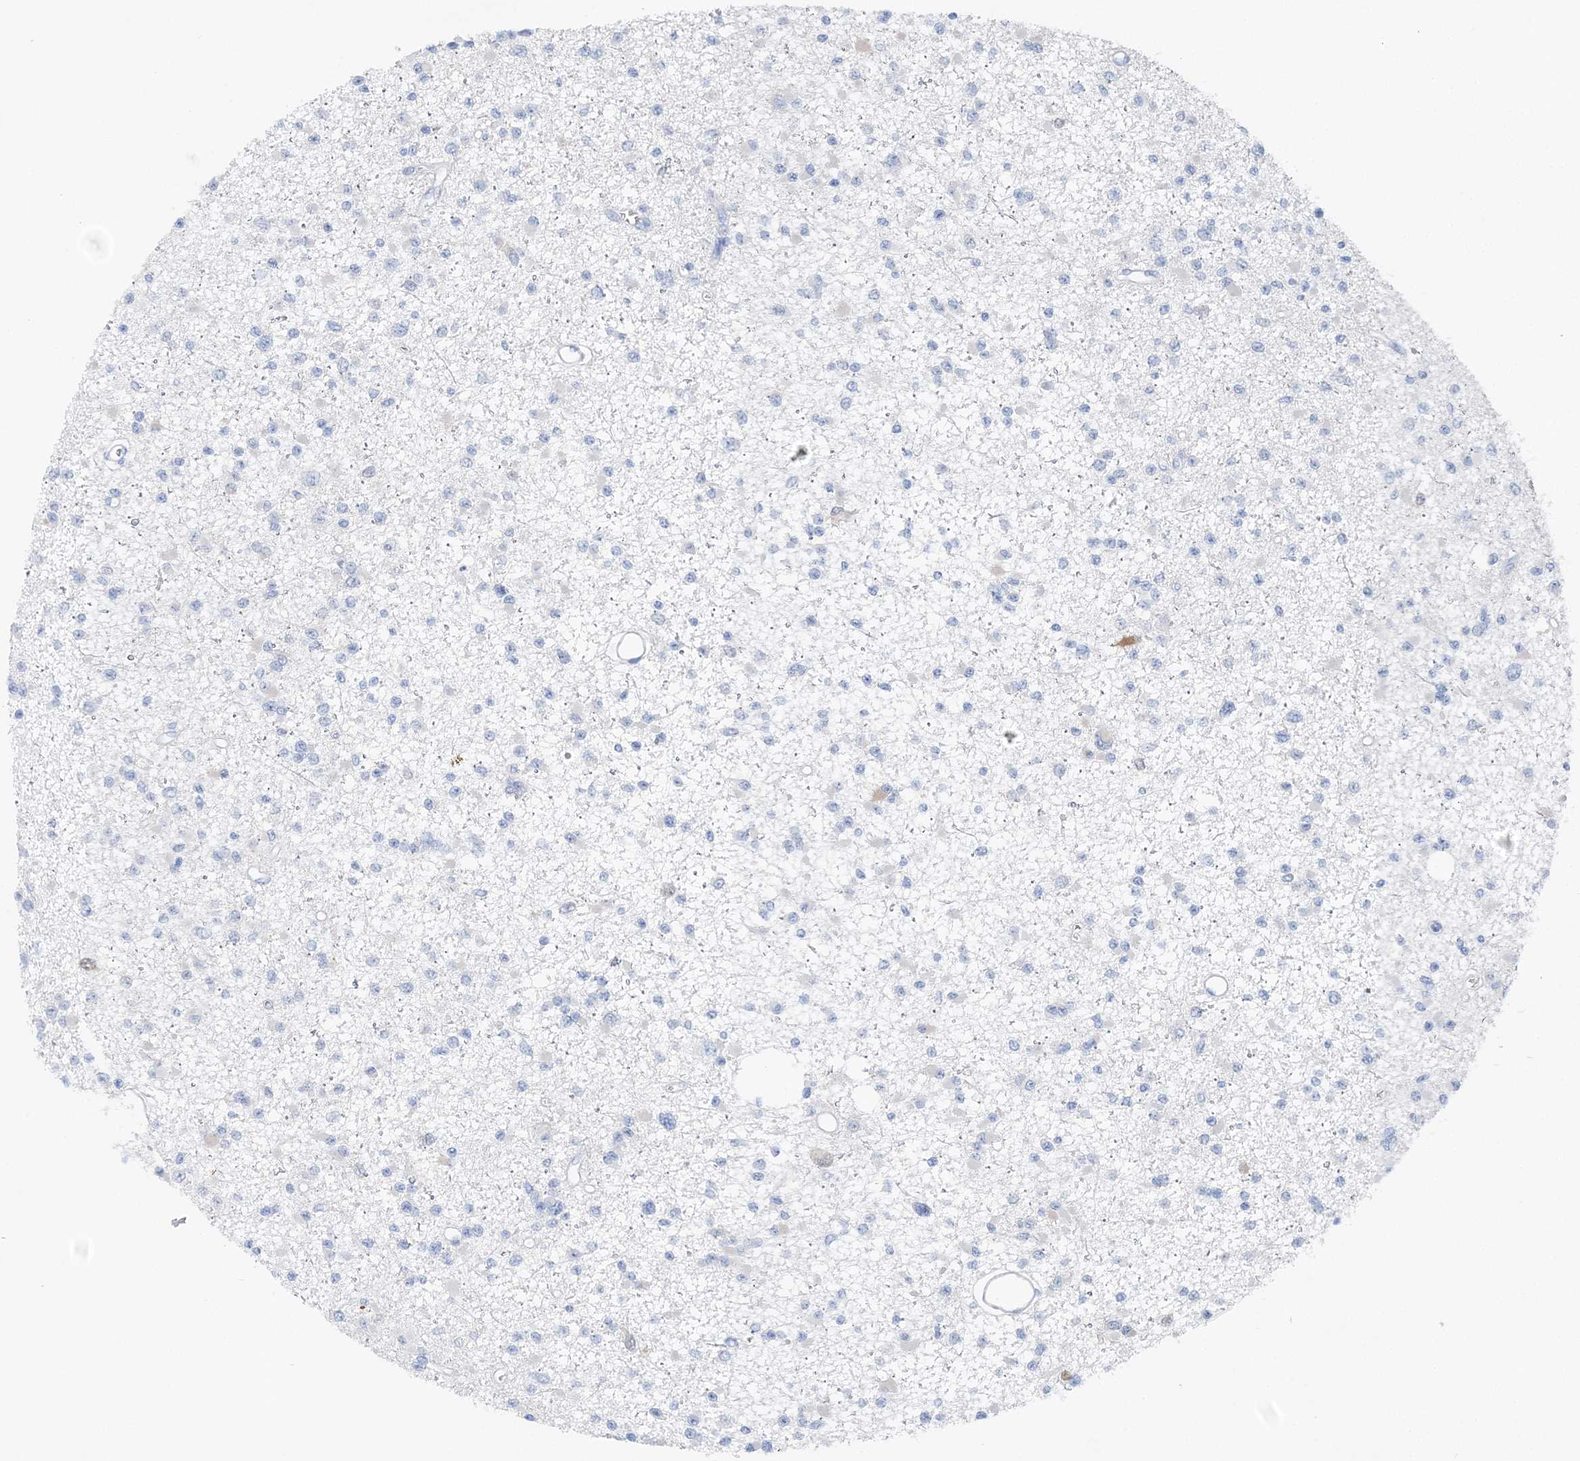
{"staining": {"intensity": "negative", "quantity": "none", "location": "none"}, "tissue": "glioma", "cell_type": "Tumor cells", "image_type": "cancer", "snomed": [{"axis": "morphology", "description": "Glioma, malignant, Low grade"}, {"axis": "topography", "description": "Brain"}], "caption": "There is no significant positivity in tumor cells of glioma. The staining was performed using DAB to visualize the protein expression in brown, while the nuclei were stained in blue with hematoxylin (Magnification: 20x).", "gene": "HMGCS1", "patient": {"sex": "female", "age": 22}}